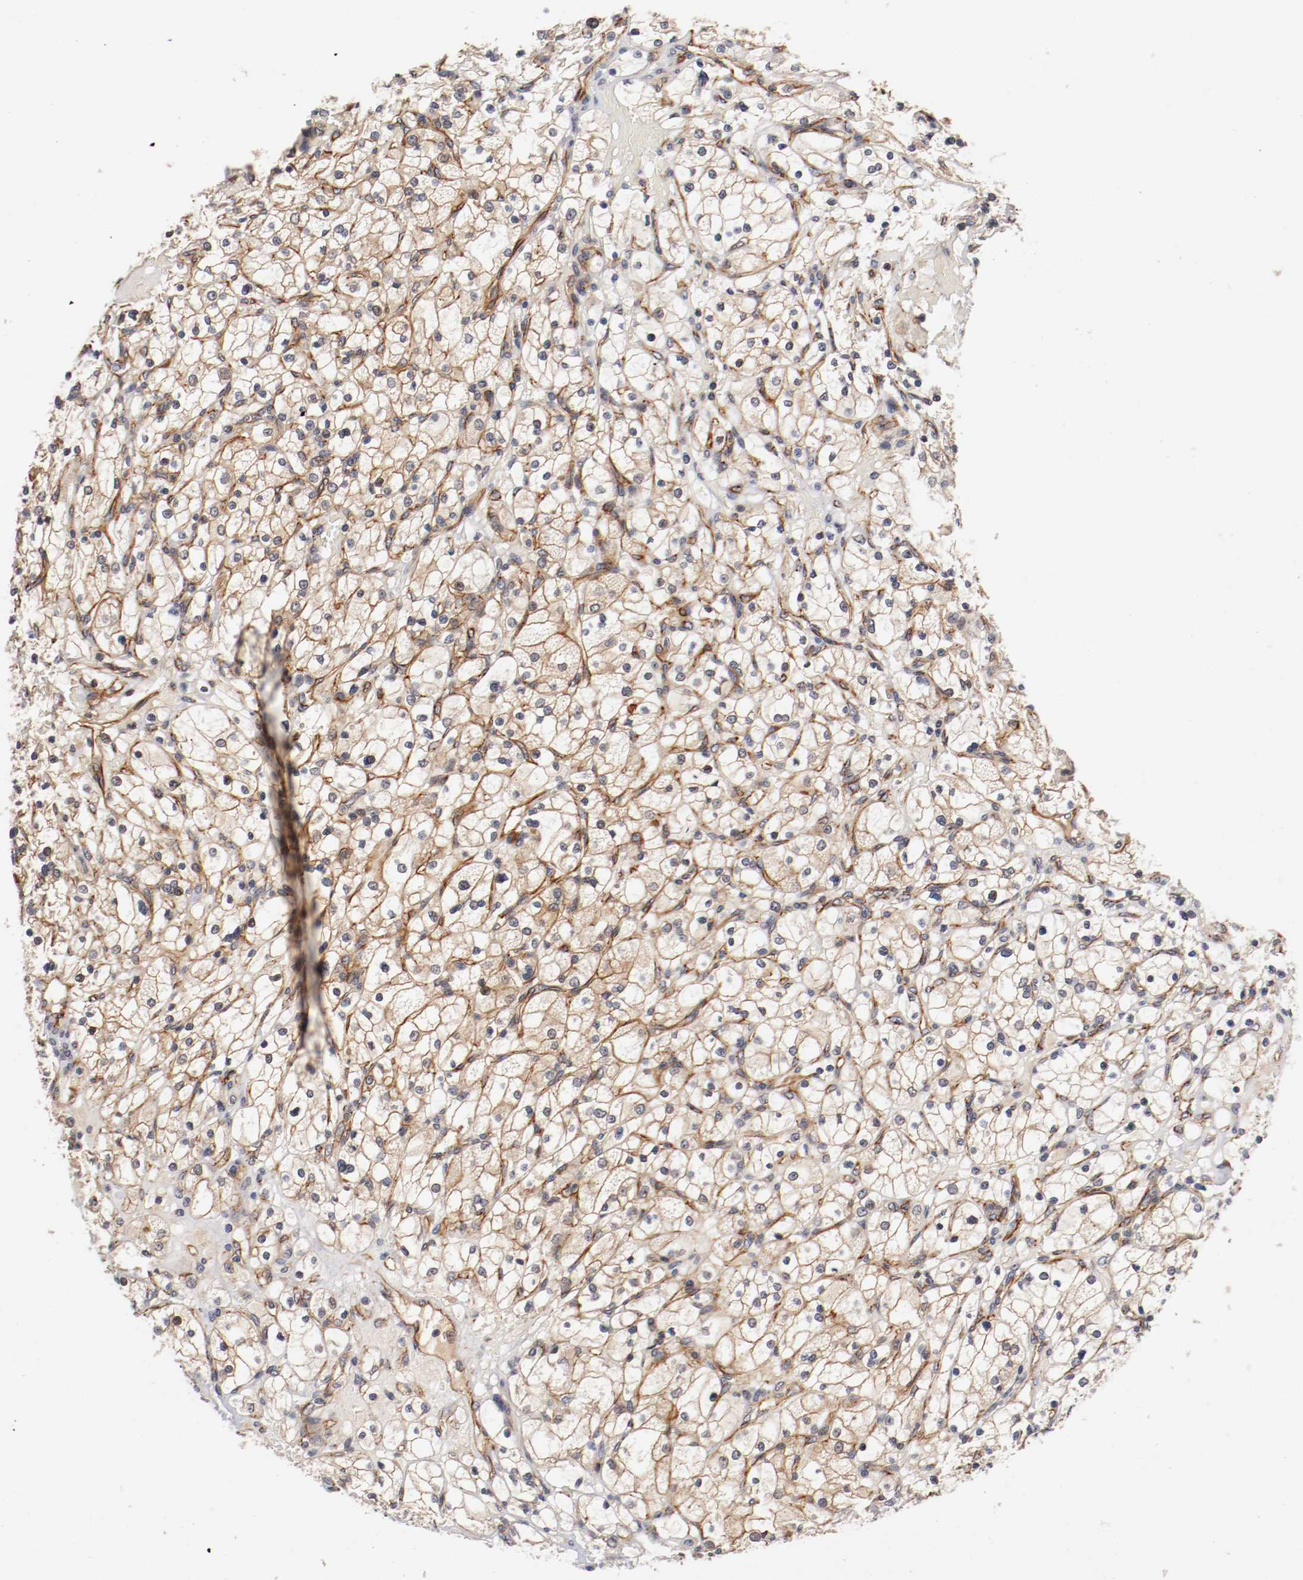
{"staining": {"intensity": "moderate", "quantity": ">75%", "location": "cytoplasmic/membranous"}, "tissue": "renal cancer", "cell_type": "Tumor cells", "image_type": "cancer", "snomed": [{"axis": "morphology", "description": "Adenocarcinoma, NOS"}, {"axis": "topography", "description": "Kidney"}], "caption": "Adenocarcinoma (renal) tissue shows moderate cytoplasmic/membranous expression in approximately >75% of tumor cells, visualized by immunohistochemistry.", "gene": "TYK2", "patient": {"sex": "female", "age": 83}}